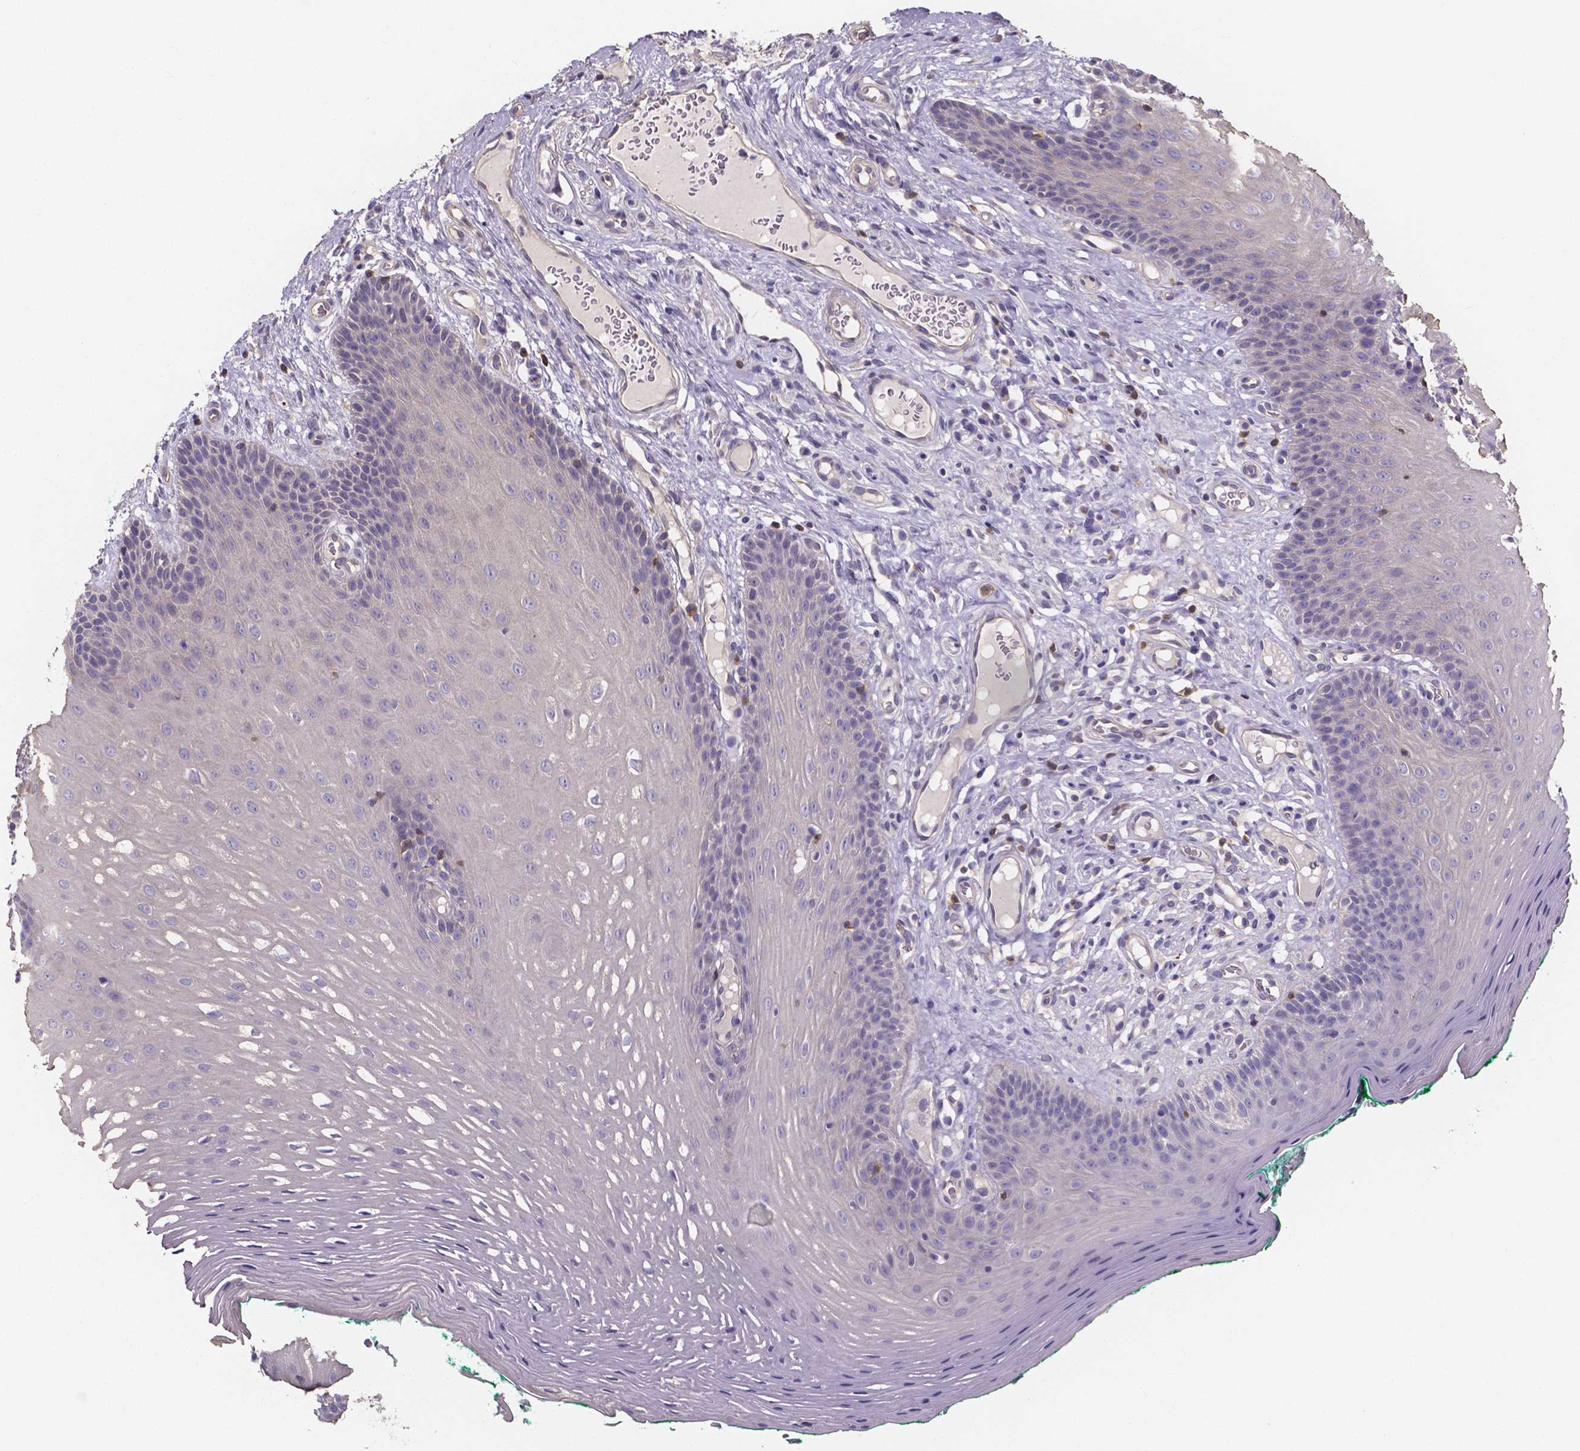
{"staining": {"intensity": "moderate", "quantity": "<25%", "location": "cytoplasmic/membranous,nuclear"}, "tissue": "oral mucosa", "cell_type": "Squamous epithelial cells", "image_type": "normal", "snomed": [{"axis": "morphology", "description": "Normal tissue, NOS"}, {"axis": "morphology", "description": "Squamous cell carcinoma, NOS"}, {"axis": "topography", "description": "Oral tissue"}, {"axis": "topography", "description": "Head-Neck"}], "caption": "Brown immunohistochemical staining in benign oral mucosa reveals moderate cytoplasmic/membranous,nuclear staining in about <25% of squamous epithelial cells. (IHC, brightfield microscopy, high magnification).", "gene": "THEMIS", "patient": {"sex": "male", "age": 78}}